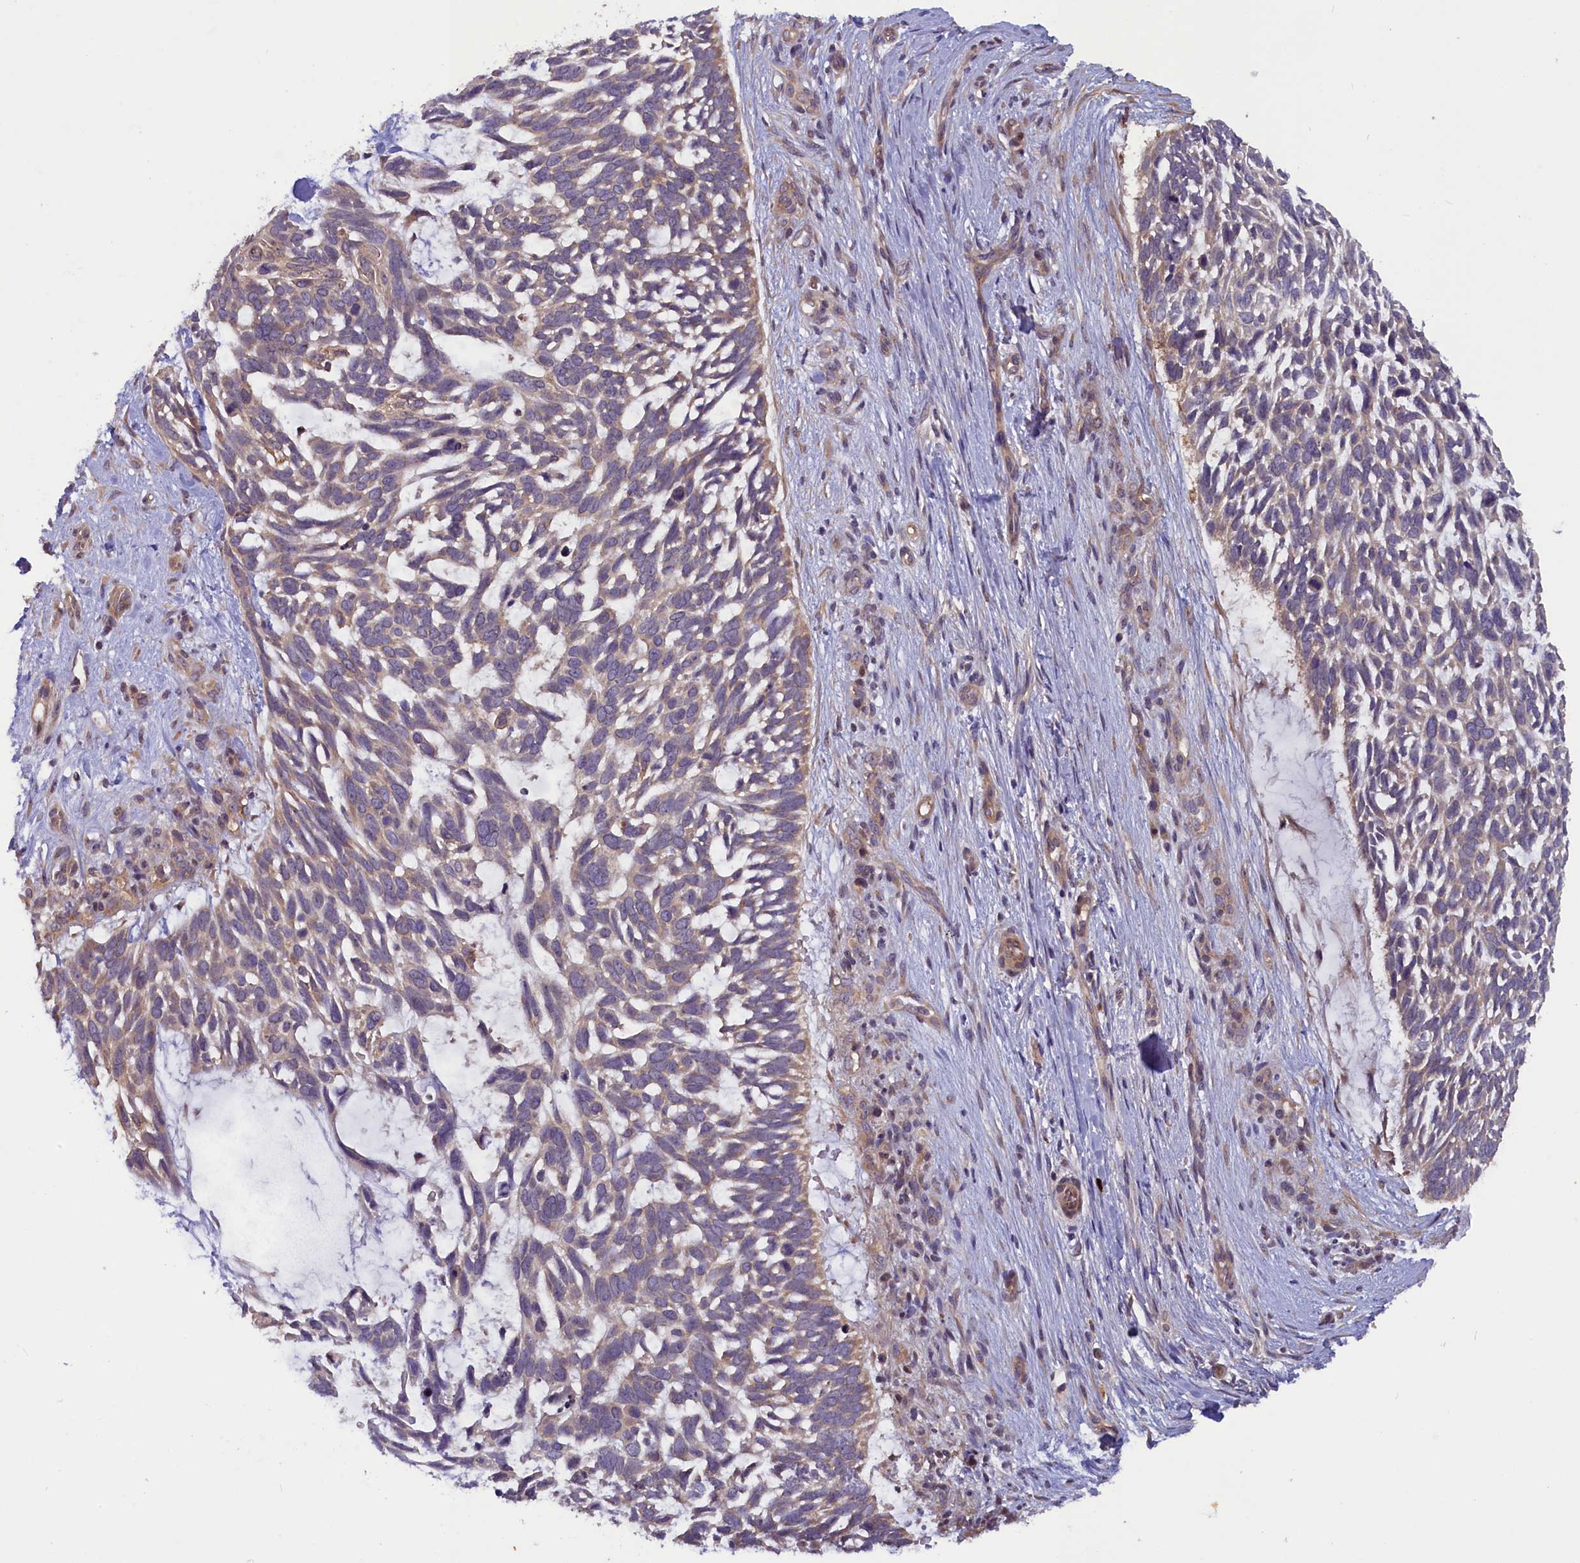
{"staining": {"intensity": "weak", "quantity": "25%-75%", "location": "cytoplasmic/membranous"}, "tissue": "skin cancer", "cell_type": "Tumor cells", "image_type": "cancer", "snomed": [{"axis": "morphology", "description": "Basal cell carcinoma"}, {"axis": "topography", "description": "Skin"}], "caption": "Brown immunohistochemical staining in skin cancer (basal cell carcinoma) displays weak cytoplasmic/membranous expression in about 25%-75% of tumor cells.", "gene": "CCDC9B", "patient": {"sex": "male", "age": 88}}